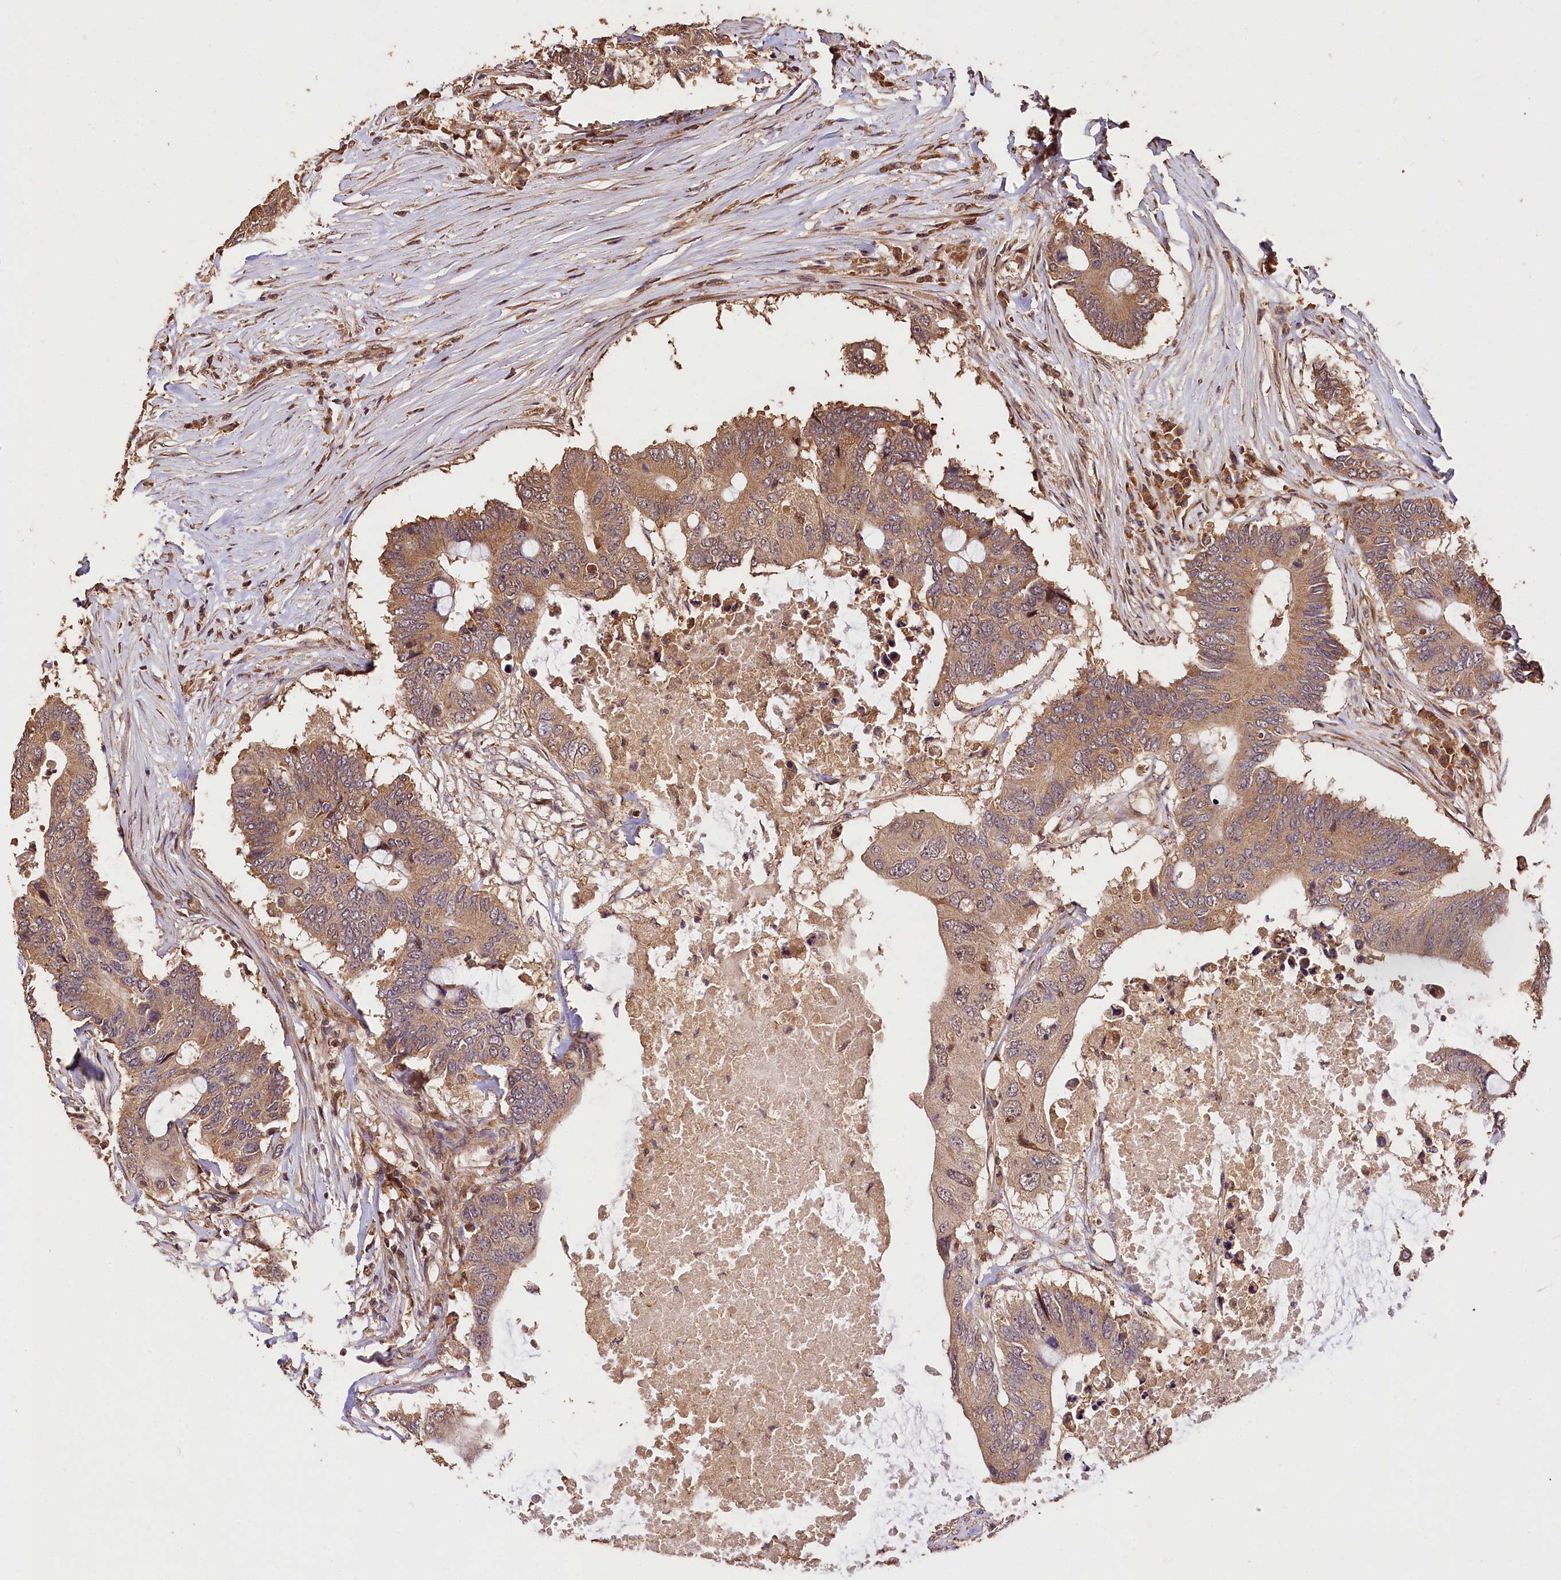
{"staining": {"intensity": "moderate", "quantity": ">75%", "location": "cytoplasmic/membranous"}, "tissue": "colorectal cancer", "cell_type": "Tumor cells", "image_type": "cancer", "snomed": [{"axis": "morphology", "description": "Adenocarcinoma, NOS"}, {"axis": "topography", "description": "Colon"}], "caption": "Immunohistochemical staining of human colorectal adenocarcinoma reveals medium levels of moderate cytoplasmic/membranous protein positivity in approximately >75% of tumor cells. The protein of interest is stained brown, and the nuclei are stained in blue (DAB (3,3'-diaminobenzidine) IHC with brightfield microscopy, high magnification).", "gene": "KPTN", "patient": {"sex": "male", "age": 71}}